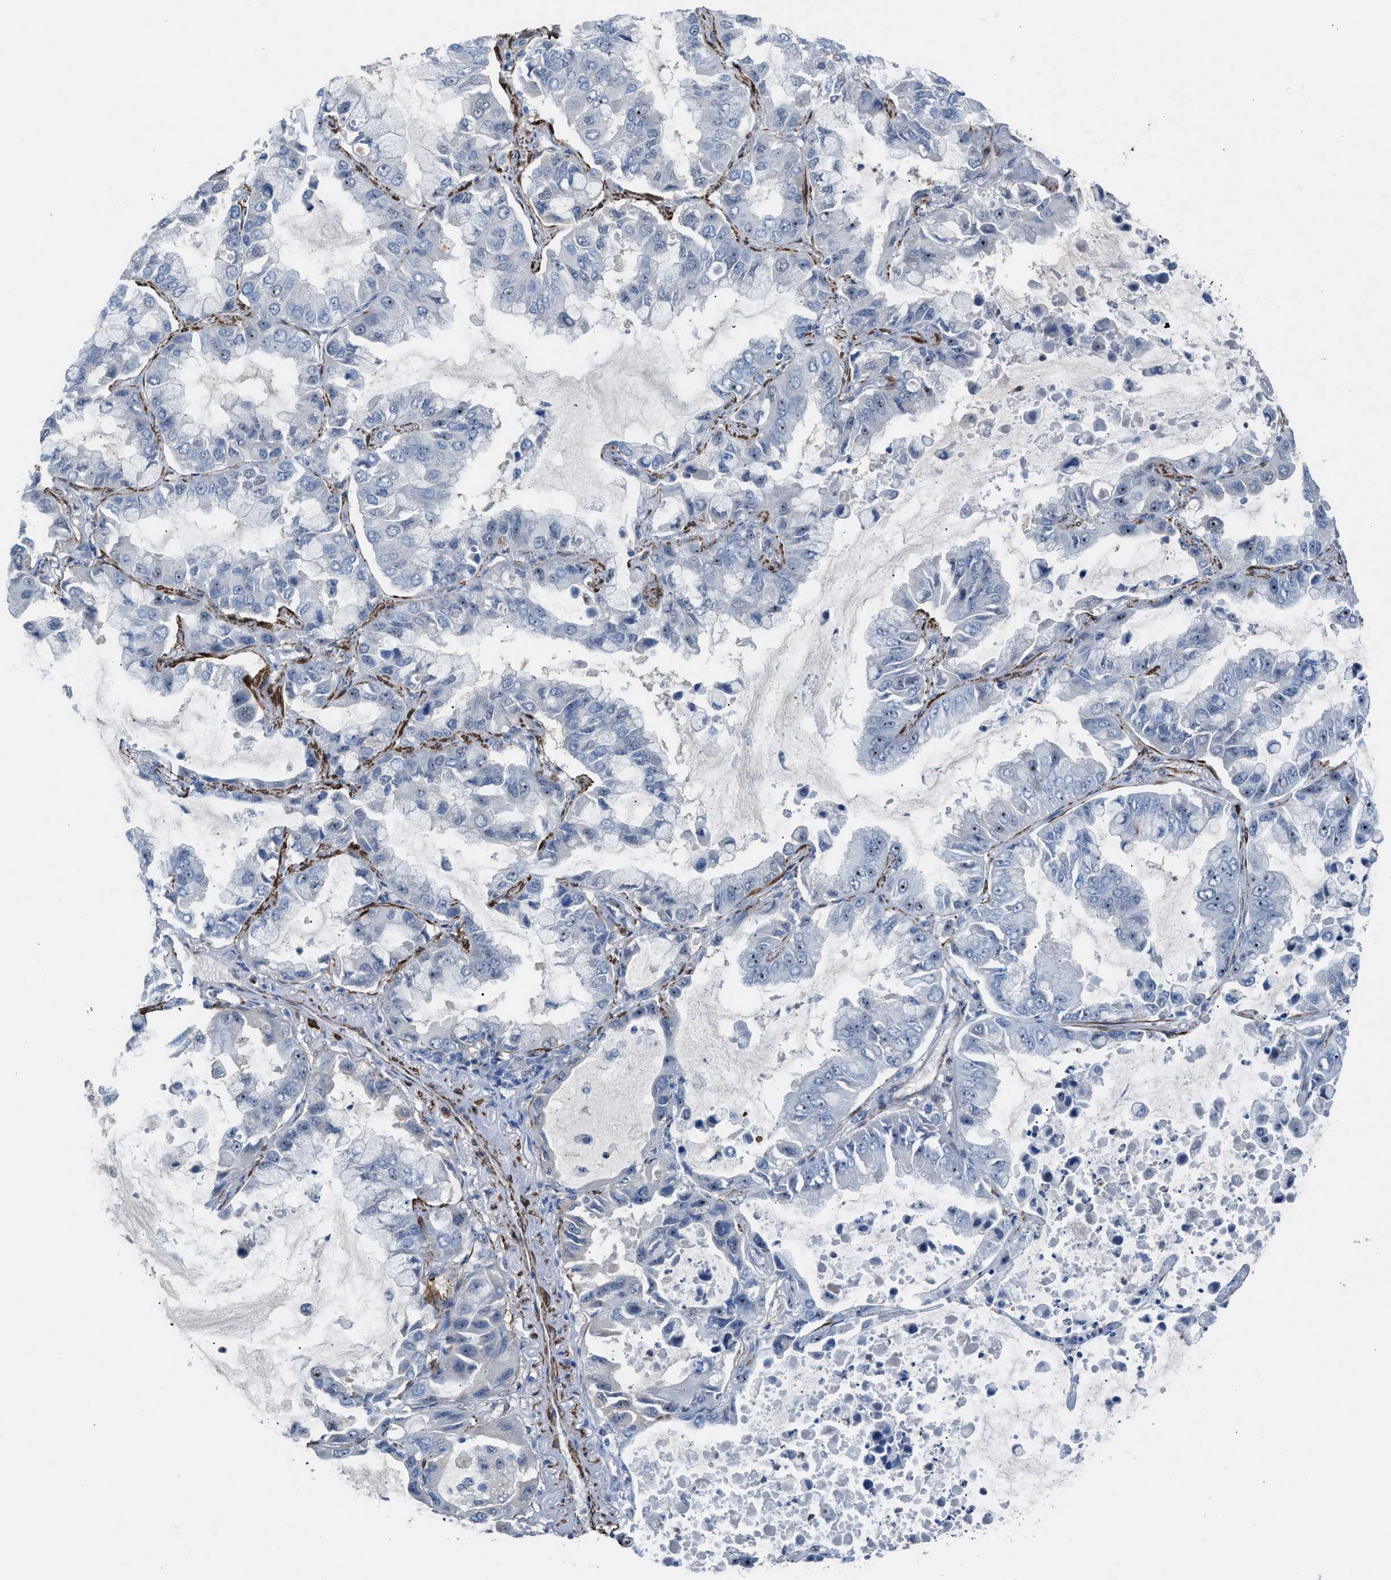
{"staining": {"intensity": "moderate", "quantity": "<25%", "location": "nuclear"}, "tissue": "lung cancer", "cell_type": "Tumor cells", "image_type": "cancer", "snomed": [{"axis": "morphology", "description": "Adenocarcinoma, NOS"}, {"axis": "topography", "description": "Lung"}], "caption": "There is low levels of moderate nuclear staining in tumor cells of adenocarcinoma (lung), as demonstrated by immunohistochemical staining (brown color).", "gene": "NQO2", "patient": {"sex": "male", "age": 64}}